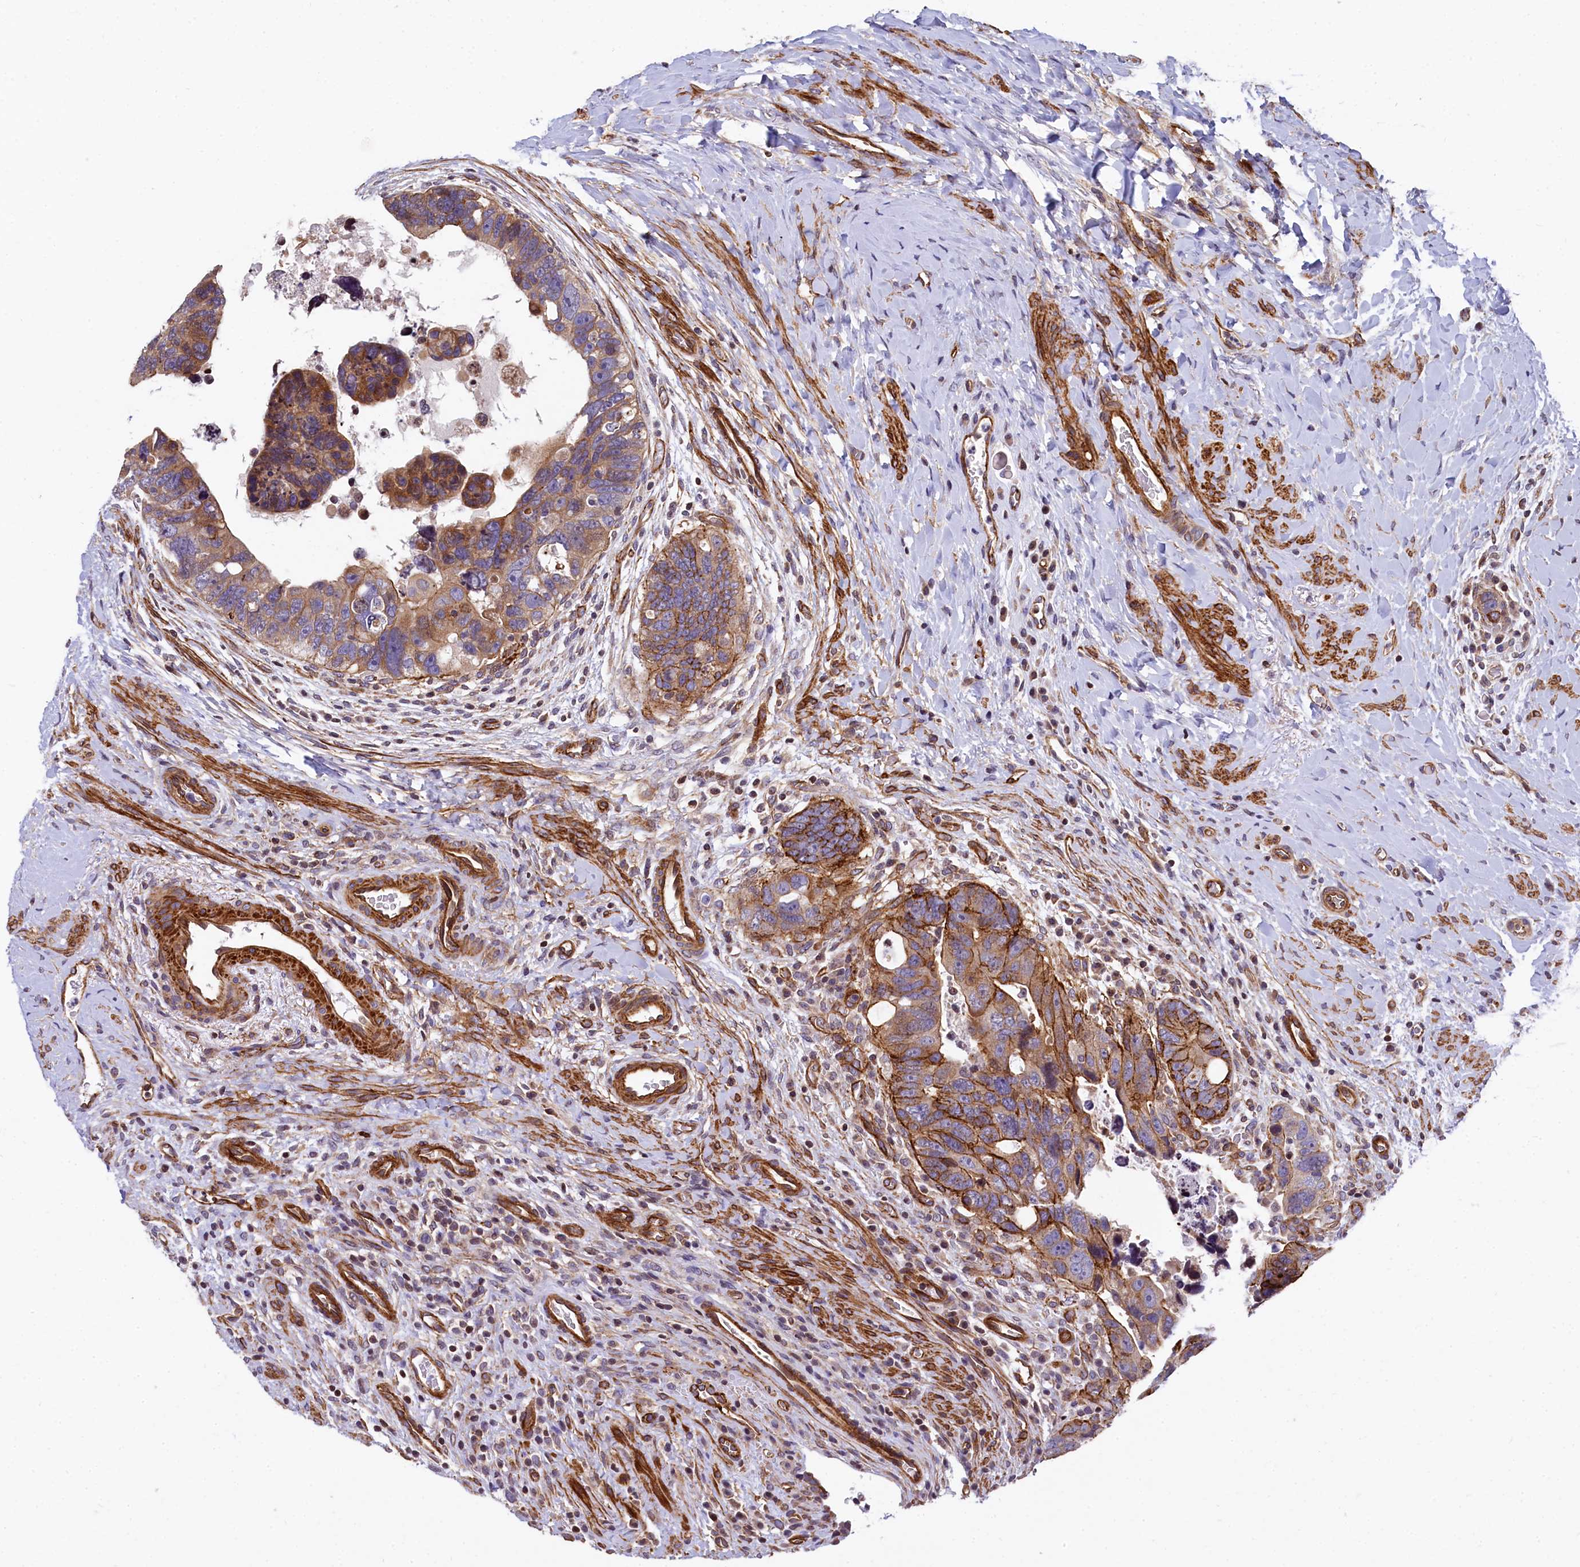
{"staining": {"intensity": "moderate", "quantity": ">75%", "location": "cytoplasmic/membranous"}, "tissue": "colorectal cancer", "cell_type": "Tumor cells", "image_type": "cancer", "snomed": [{"axis": "morphology", "description": "Adenocarcinoma, NOS"}, {"axis": "topography", "description": "Rectum"}], "caption": "DAB (3,3'-diaminobenzidine) immunohistochemical staining of human colorectal cancer exhibits moderate cytoplasmic/membranous protein staining in approximately >75% of tumor cells.", "gene": "ZNF2", "patient": {"sex": "male", "age": 59}}